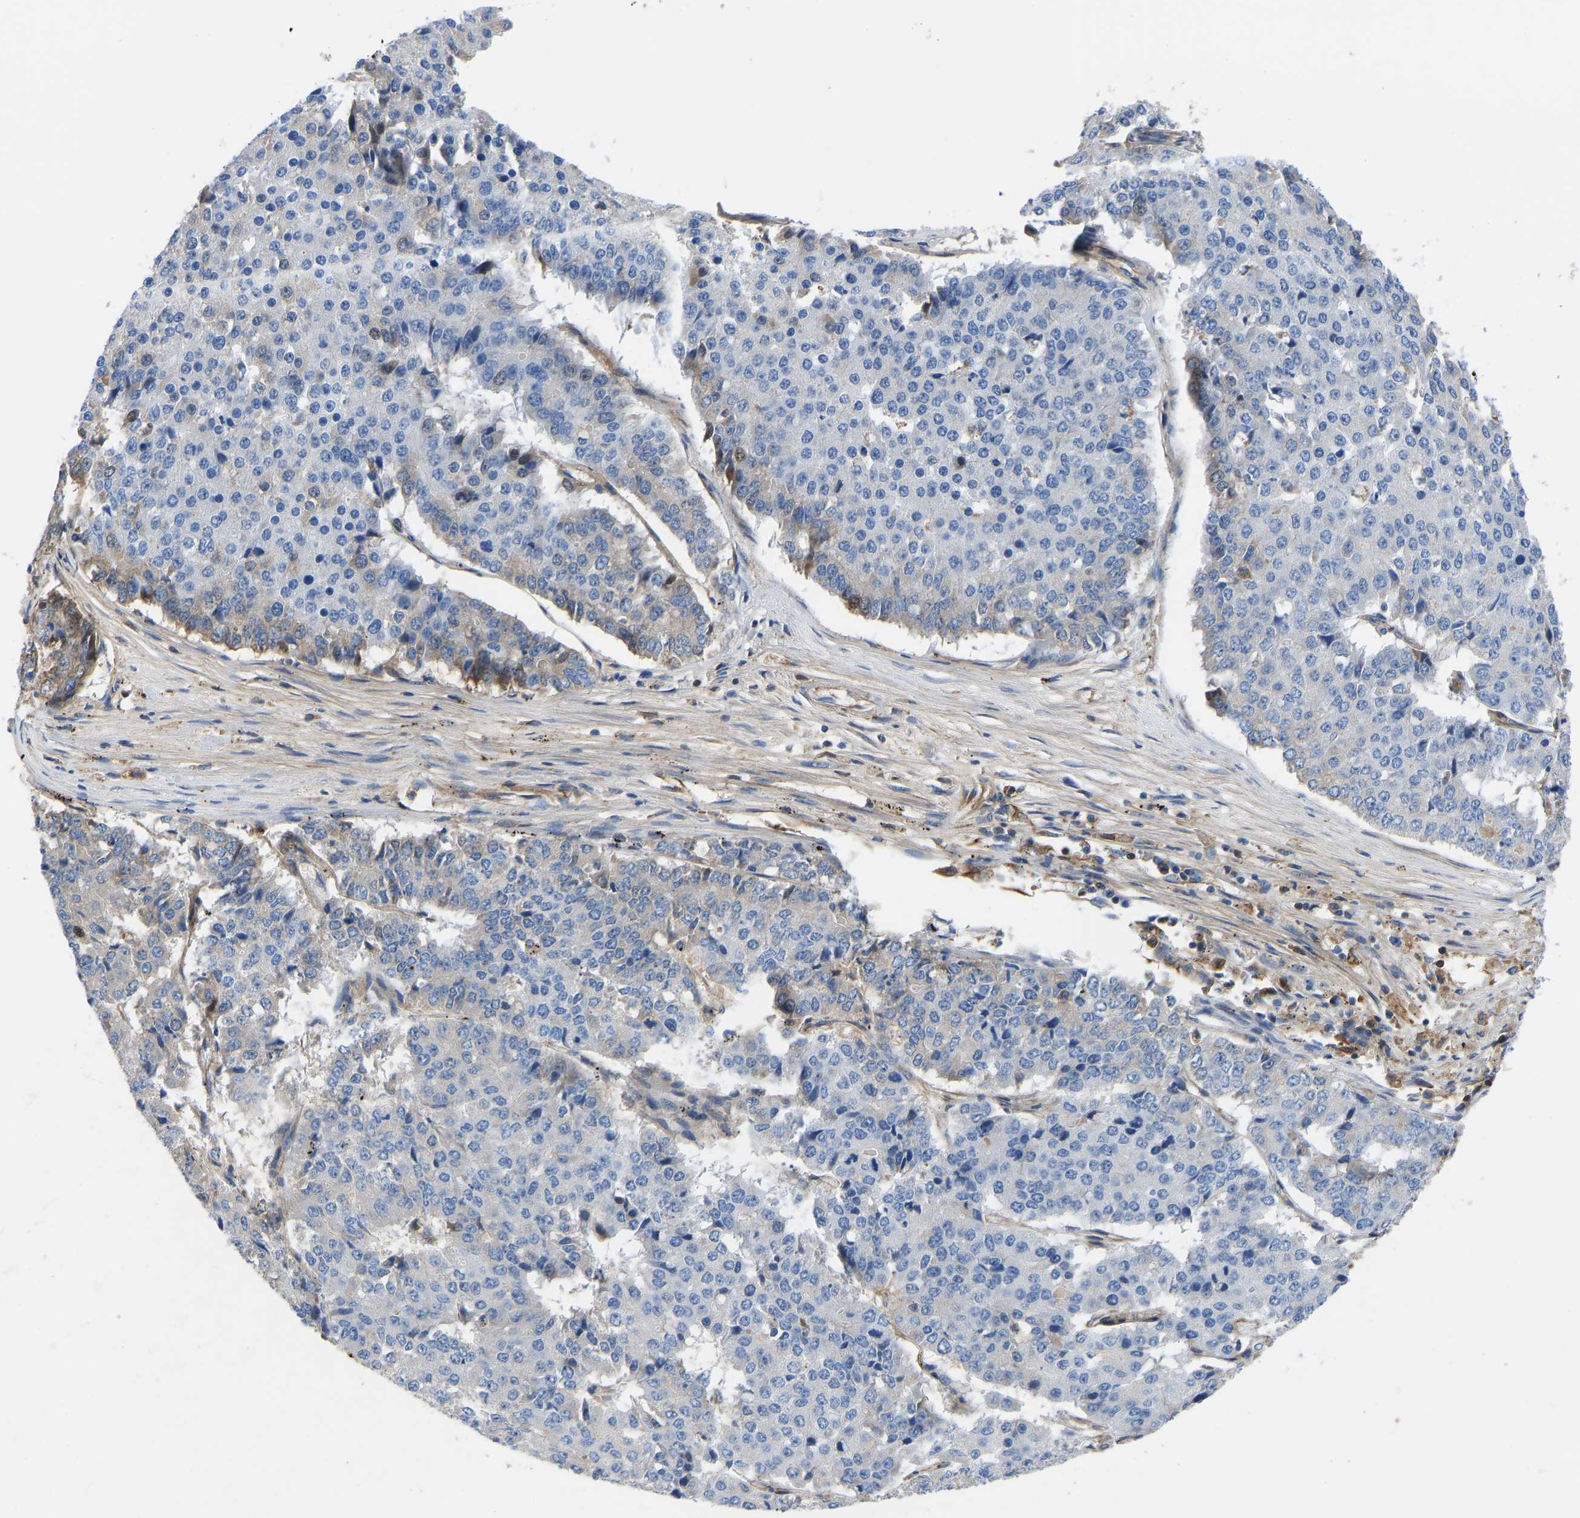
{"staining": {"intensity": "negative", "quantity": "none", "location": "none"}, "tissue": "pancreatic cancer", "cell_type": "Tumor cells", "image_type": "cancer", "snomed": [{"axis": "morphology", "description": "Adenocarcinoma, NOS"}, {"axis": "topography", "description": "Pancreas"}], "caption": "An IHC micrograph of adenocarcinoma (pancreatic) is shown. There is no staining in tumor cells of adenocarcinoma (pancreatic).", "gene": "HSPG2", "patient": {"sex": "male", "age": 50}}